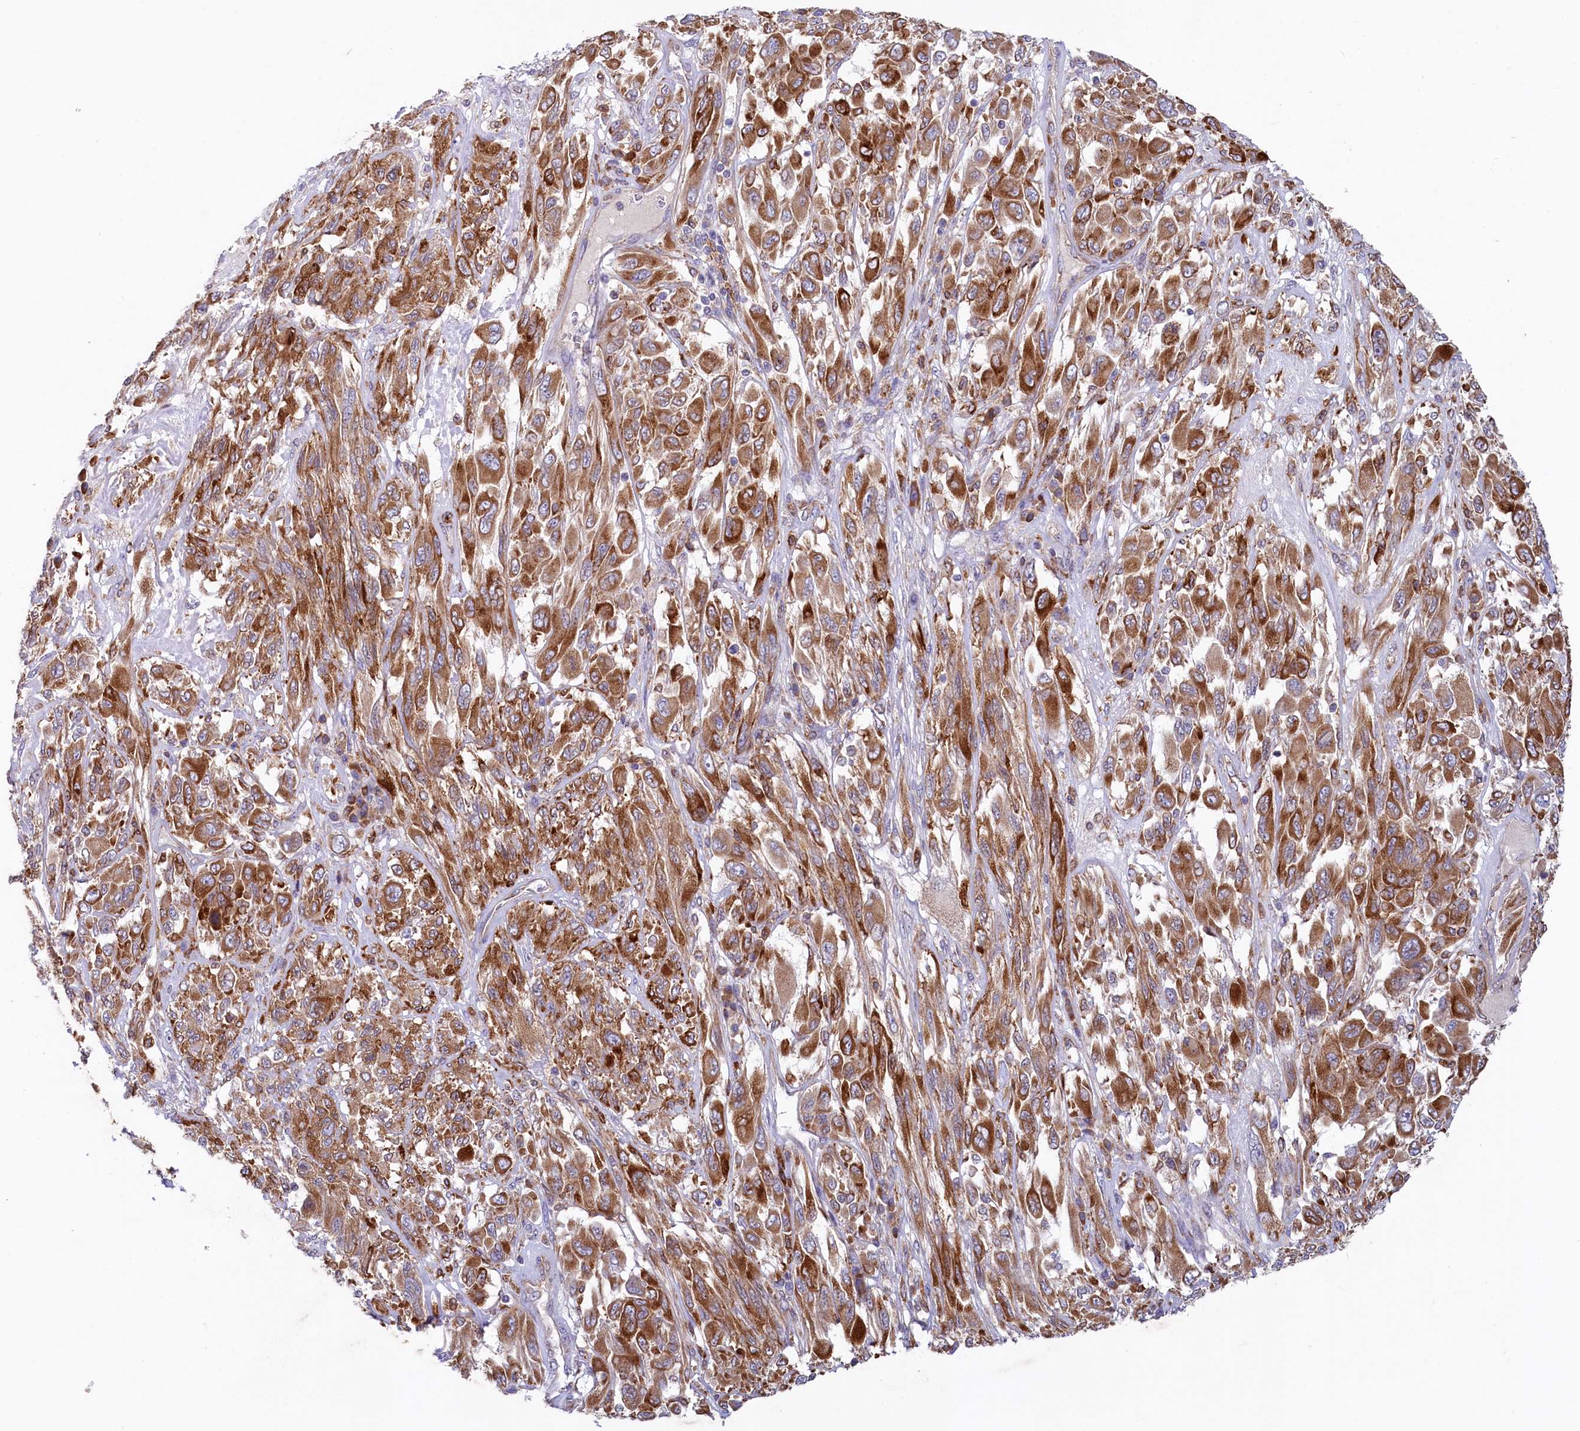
{"staining": {"intensity": "moderate", "quantity": ">75%", "location": "cytoplasmic/membranous"}, "tissue": "melanoma", "cell_type": "Tumor cells", "image_type": "cancer", "snomed": [{"axis": "morphology", "description": "Malignant melanoma, NOS"}, {"axis": "topography", "description": "Skin"}], "caption": "A brown stain highlights moderate cytoplasmic/membranous positivity of a protein in human melanoma tumor cells.", "gene": "CHID1", "patient": {"sex": "female", "age": 91}}